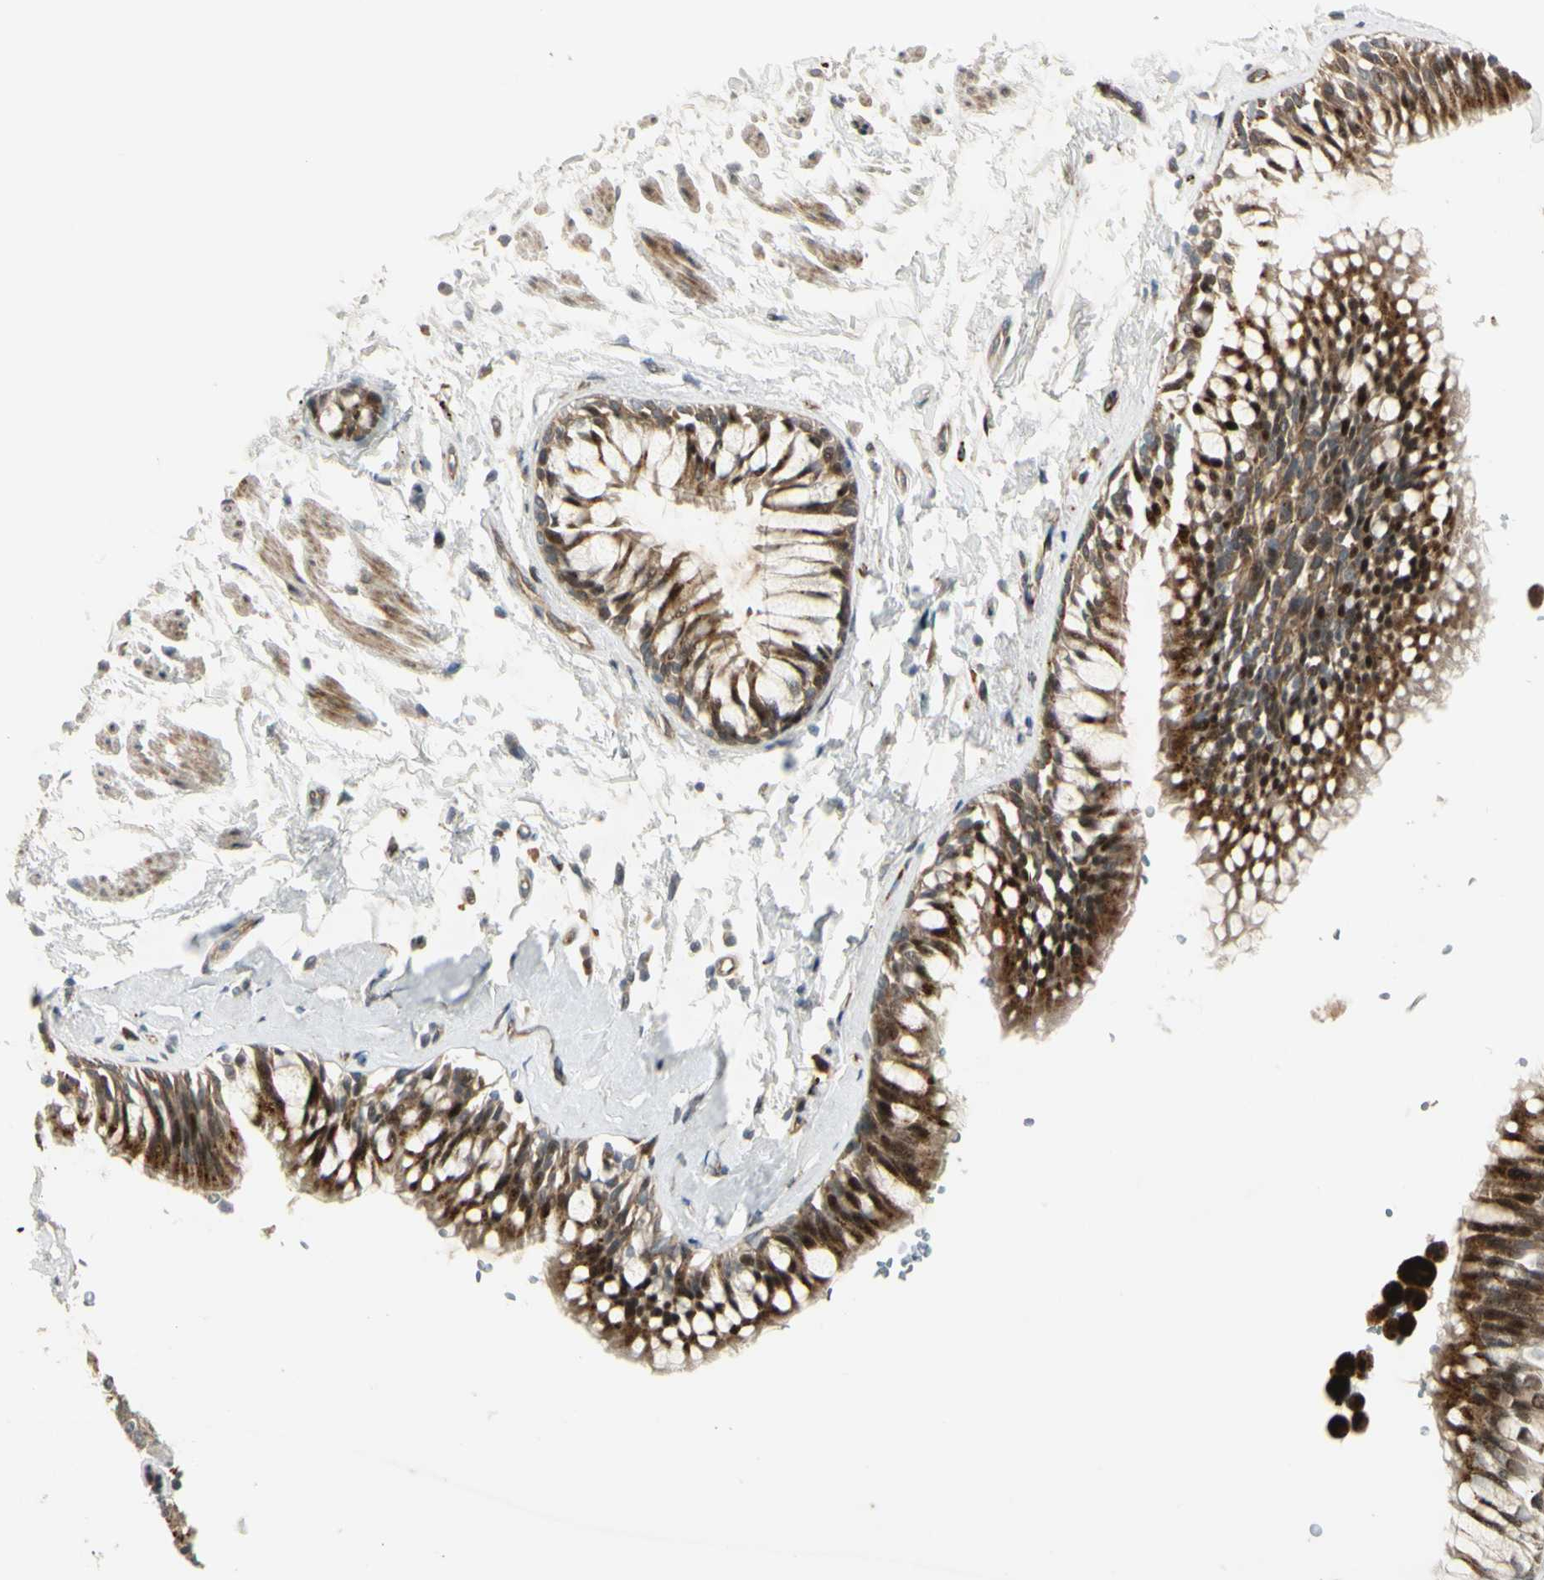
{"staining": {"intensity": "negative", "quantity": "none", "location": "none"}, "tissue": "adipose tissue", "cell_type": "Adipocytes", "image_type": "normal", "snomed": [{"axis": "morphology", "description": "Normal tissue, NOS"}, {"axis": "topography", "description": "Cartilage tissue"}, {"axis": "topography", "description": "Bronchus"}], "caption": "Adipocytes show no significant protein expression in normal adipose tissue.", "gene": "NDFIP1", "patient": {"sex": "female", "age": 73}}